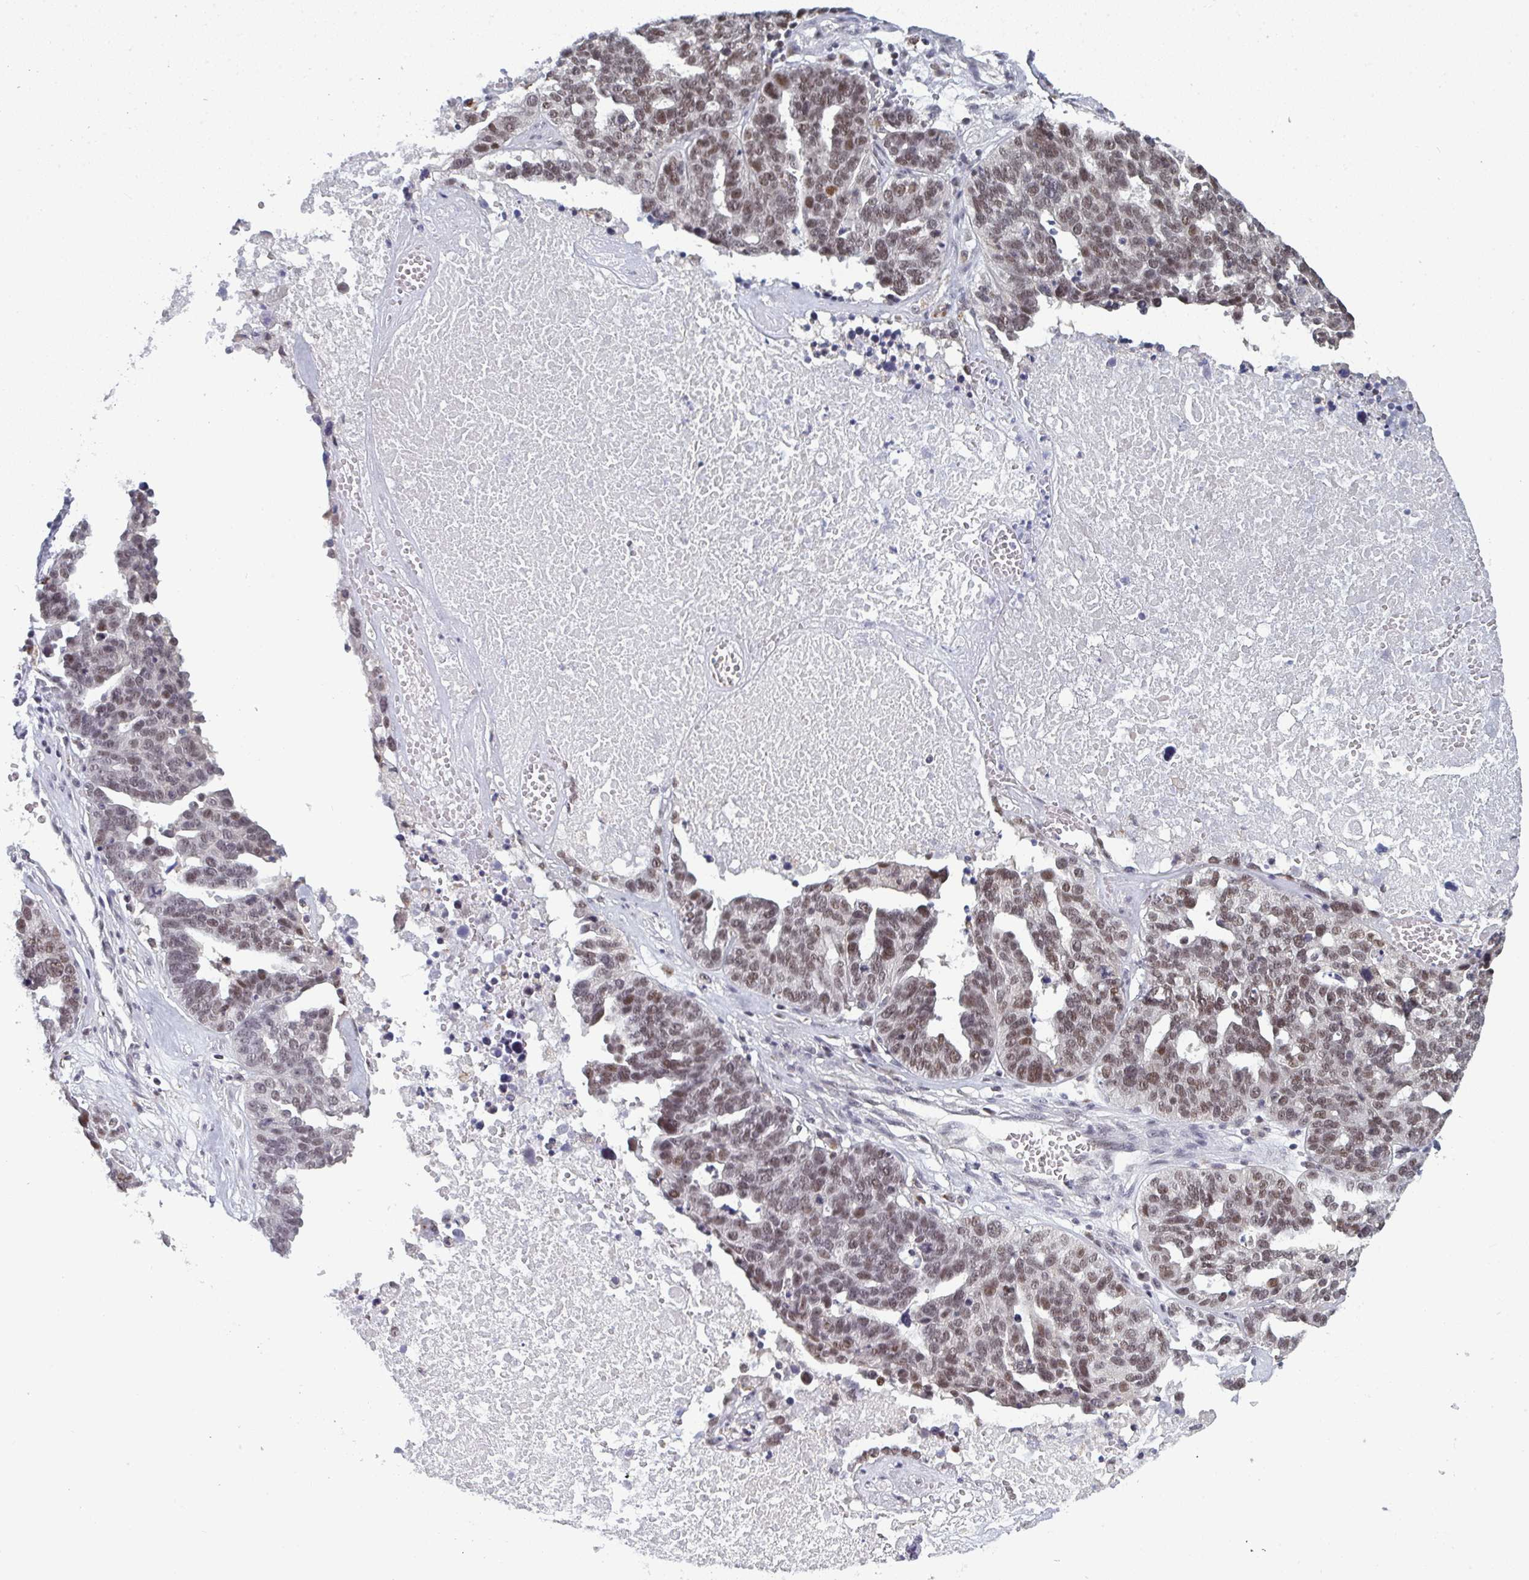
{"staining": {"intensity": "moderate", "quantity": ">75%", "location": "nuclear"}, "tissue": "ovarian cancer", "cell_type": "Tumor cells", "image_type": "cancer", "snomed": [{"axis": "morphology", "description": "Cystadenocarcinoma, serous, NOS"}, {"axis": "topography", "description": "Ovary"}], "caption": "High-magnification brightfield microscopy of ovarian cancer (serous cystadenocarcinoma) stained with DAB (brown) and counterstained with hematoxylin (blue). tumor cells exhibit moderate nuclear positivity is present in about>75% of cells.", "gene": "ATF1", "patient": {"sex": "female", "age": 59}}